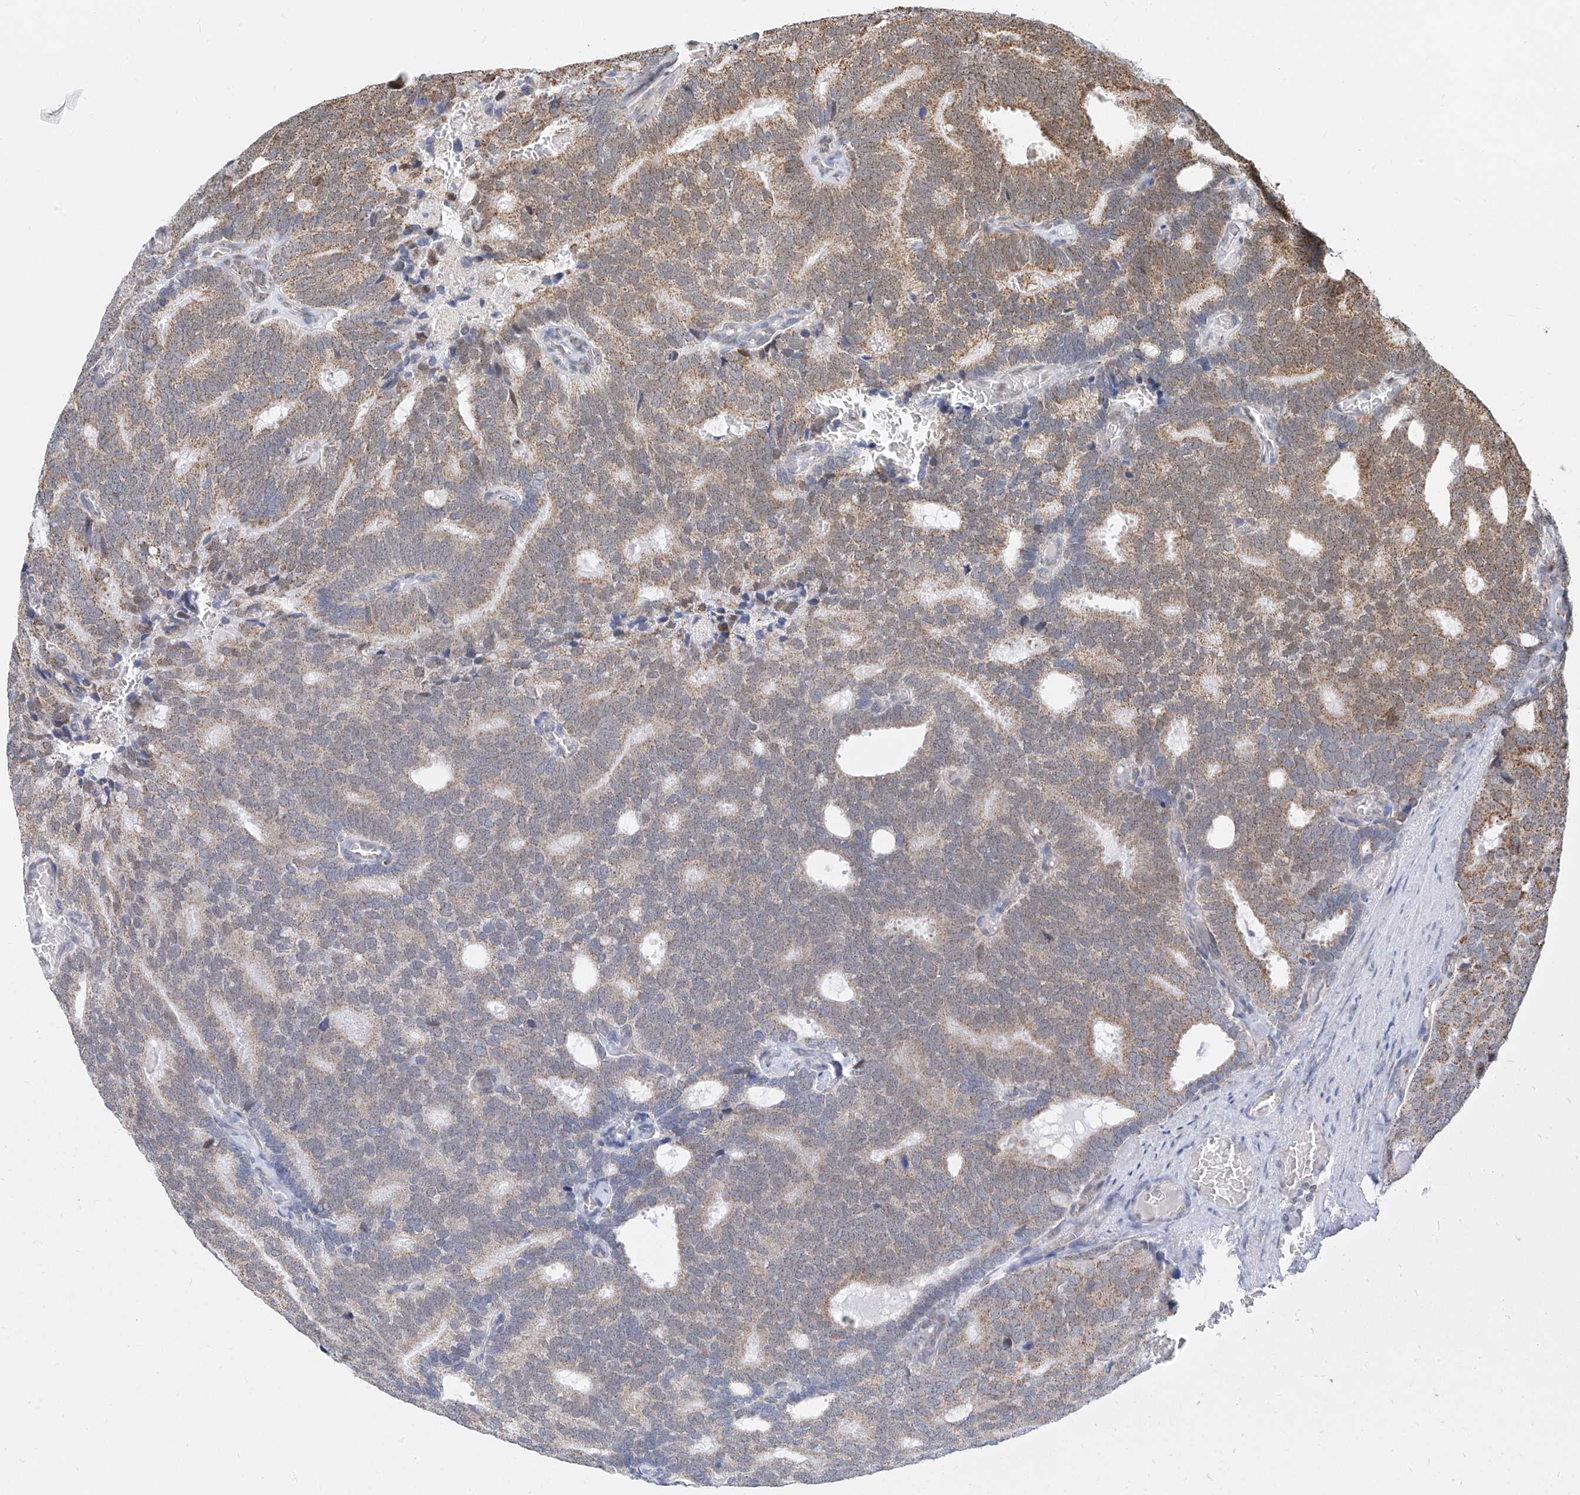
{"staining": {"intensity": "moderate", "quantity": "25%-75%", "location": "cytoplasmic/membranous"}, "tissue": "prostate cancer", "cell_type": "Tumor cells", "image_type": "cancer", "snomed": [{"axis": "morphology", "description": "Adenocarcinoma, Low grade"}, {"axis": "topography", "description": "Prostate"}], "caption": "IHC of prostate adenocarcinoma (low-grade) displays medium levels of moderate cytoplasmic/membranous expression in approximately 25%-75% of tumor cells. Immunohistochemistry (ihc) stains the protein of interest in brown and the nuclei are stained blue.", "gene": "NALCN", "patient": {"sex": "male", "age": 71}}